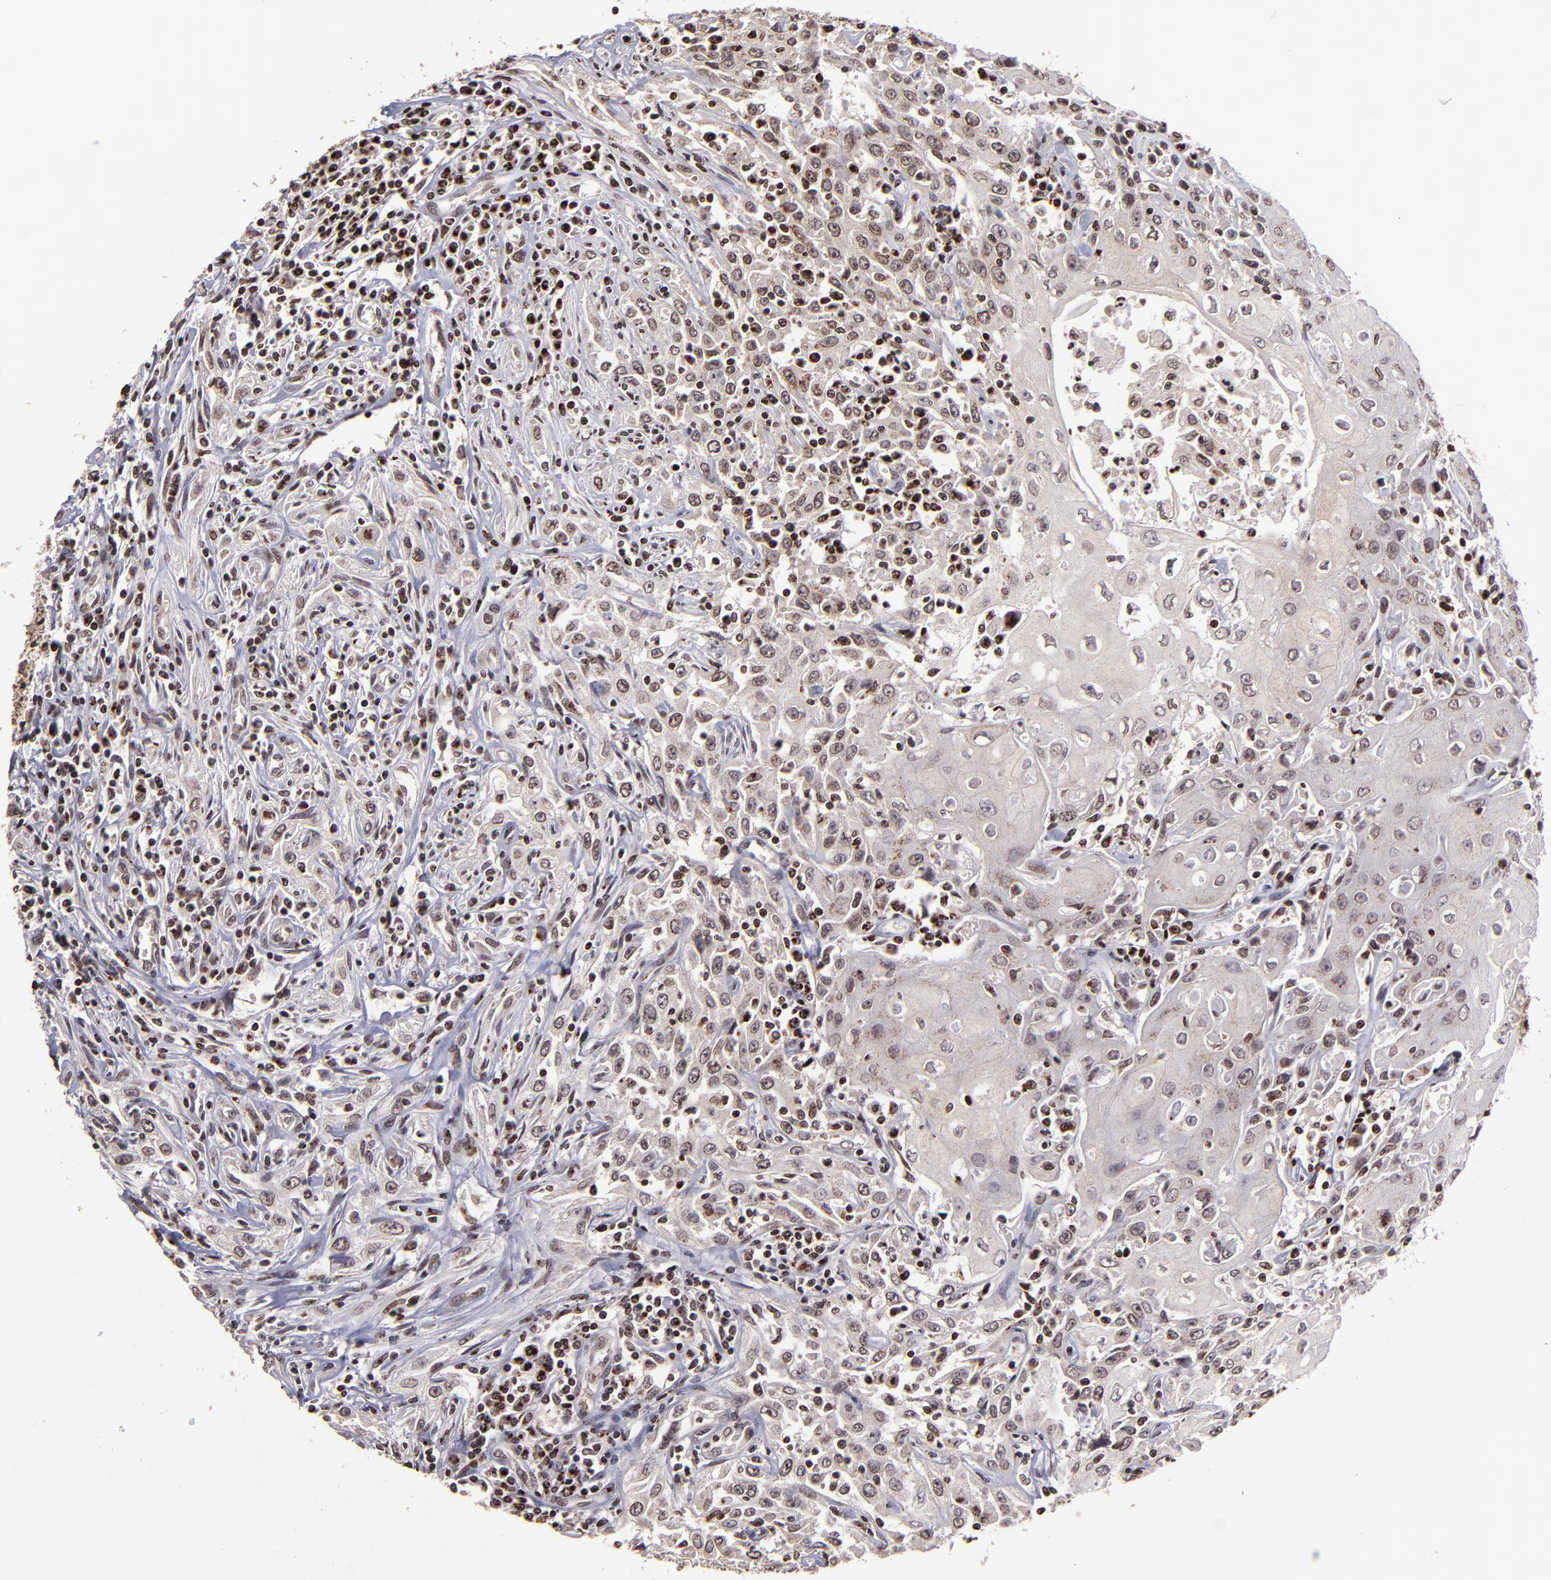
{"staining": {"intensity": "moderate", "quantity": ">75%", "location": "cytoplasmic/membranous,nuclear"}, "tissue": "head and neck cancer", "cell_type": "Tumor cells", "image_type": "cancer", "snomed": [{"axis": "morphology", "description": "Squamous cell carcinoma, NOS"}, {"axis": "topography", "description": "Oral tissue"}, {"axis": "topography", "description": "Head-Neck"}], "caption": "A medium amount of moderate cytoplasmic/membranous and nuclear staining is present in approximately >75% of tumor cells in head and neck squamous cell carcinoma tissue. Ihc stains the protein of interest in brown and the nuclei are stained blue.", "gene": "CSDC2", "patient": {"sex": "female", "age": 76}}